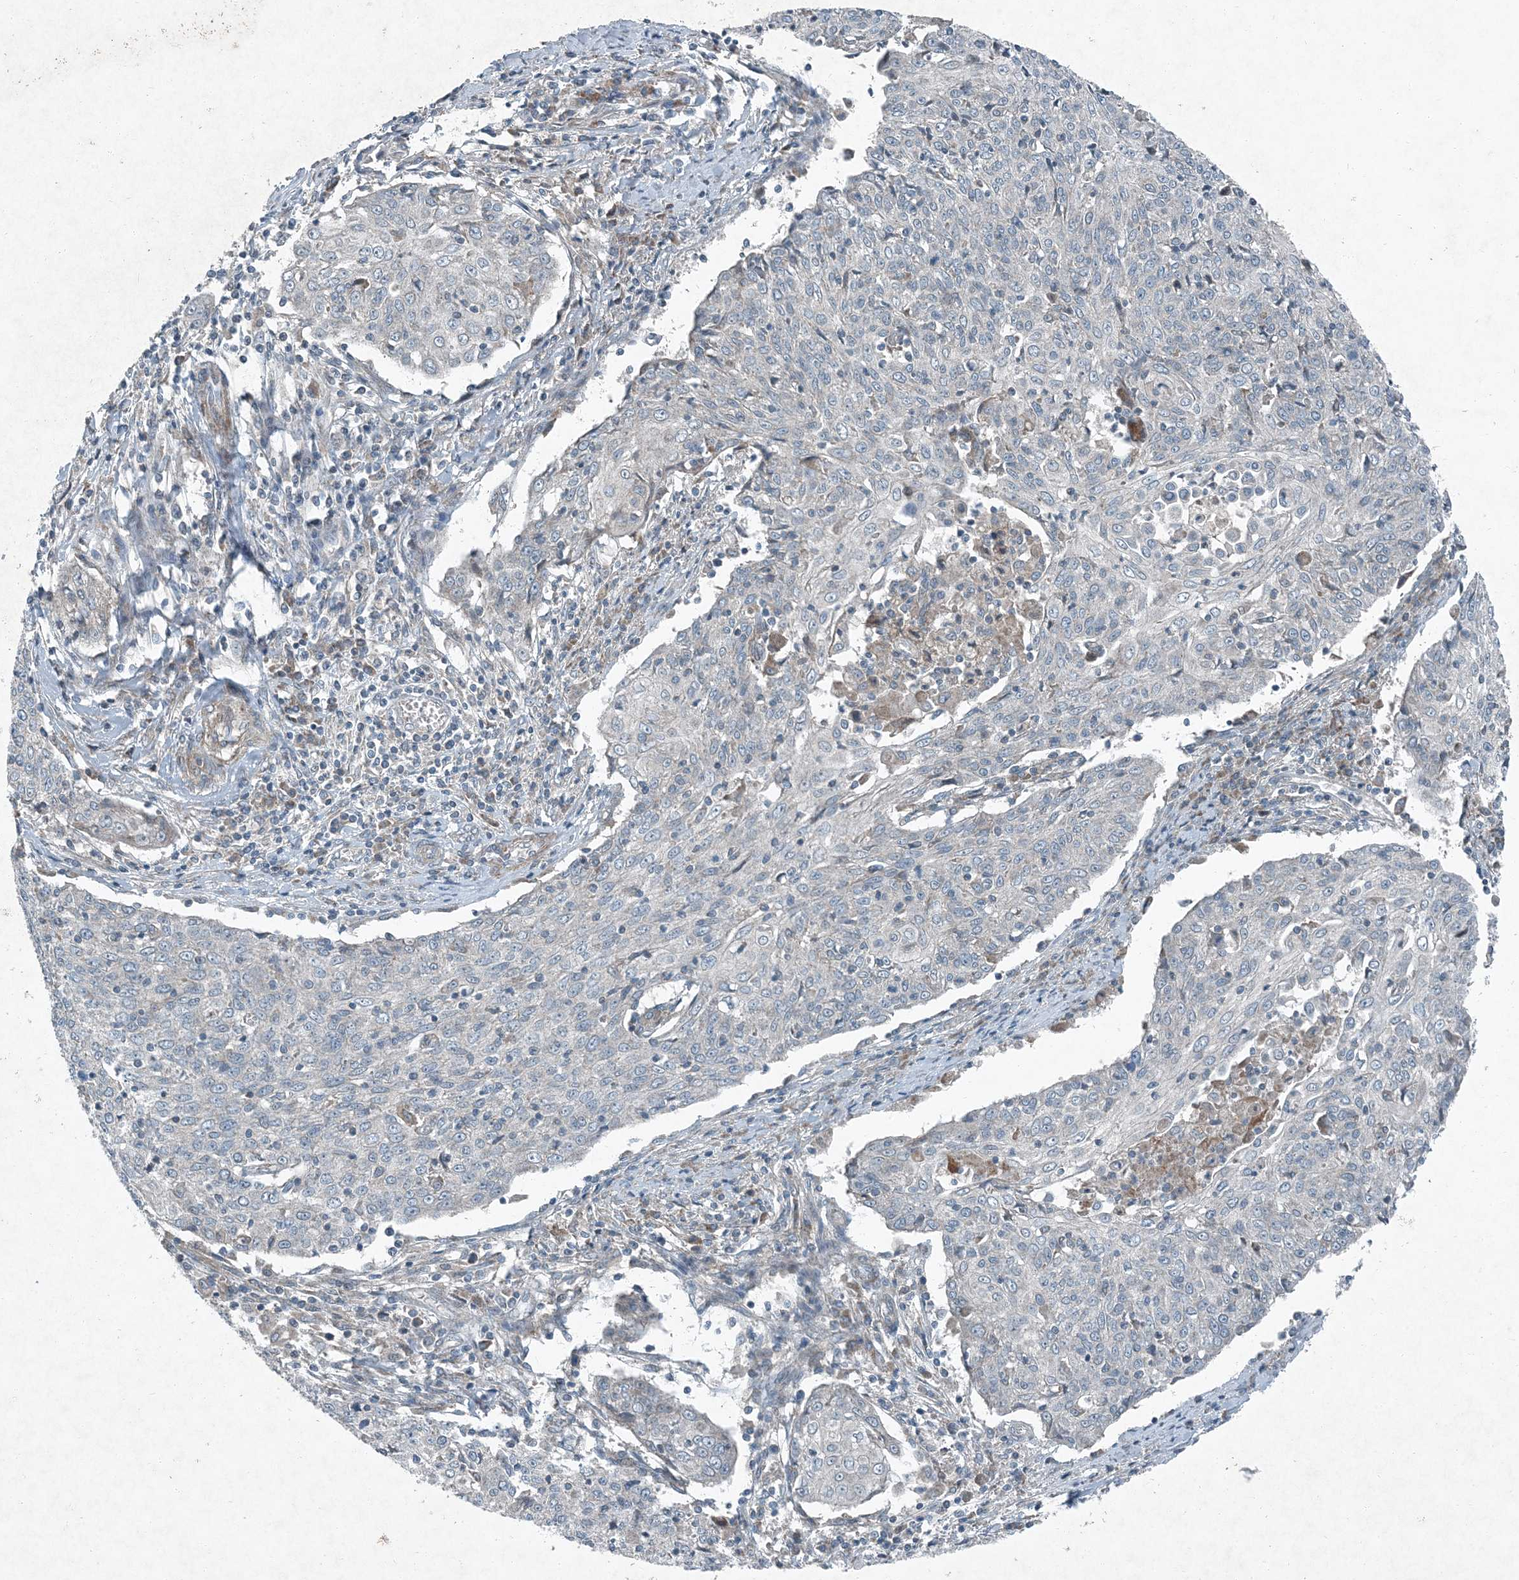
{"staining": {"intensity": "negative", "quantity": "none", "location": "none"}, "tissue": "cervical cancer", "cell_type": "Tumor cells", "image_type": "cancer", "snomed": [{"axis": "morphology", "description": "Squamous cell carcinoma, NOS"}, {"axis": "topography", "description": "Cervix"}], "caption": "Image shows no protein expression in tumor cells of squamous cell carcinoma (cervical) tissue.", "gene": "APOM", "patient": {"sex": "female", "age": 48}}